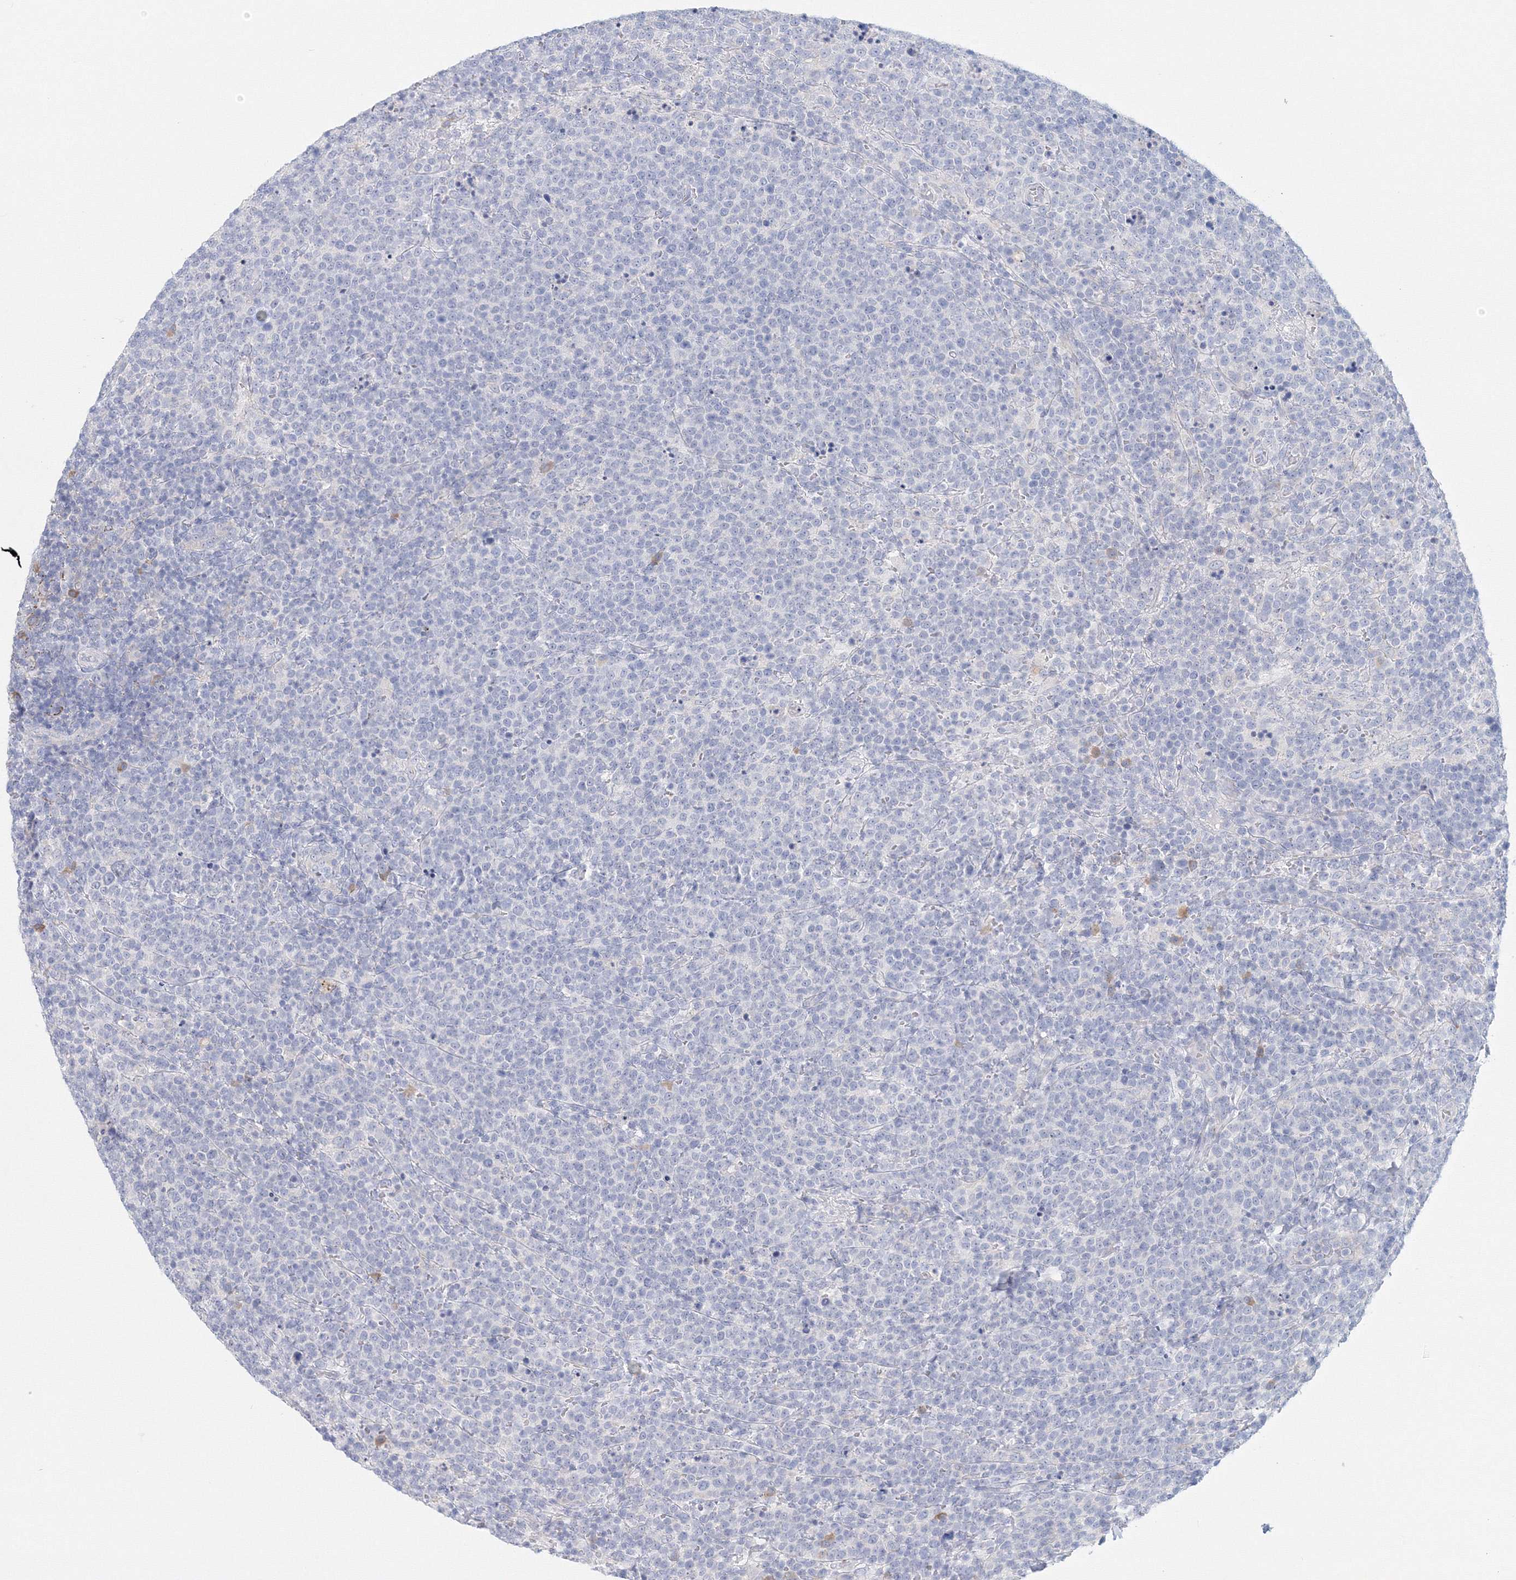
{"staining": {"intensity": "negative", "quantity": "none", "location": "none"}, "tissue": "lymphoma", "cell_type": "Tumor cells", "image_type": "cancer", "snomed": [{"axis": "morphology", "description": "Malignant lymphoma, non-Hodgkin's type, High grade"}, {"axis": "topography", "description": "Lymph node"}], "caption": "The IHC histopathology image has no significant positivity in tumor cells of lymphoma tissue.", "gene": "VSIG1", "patient": {"sex": "male", "age": 61}}